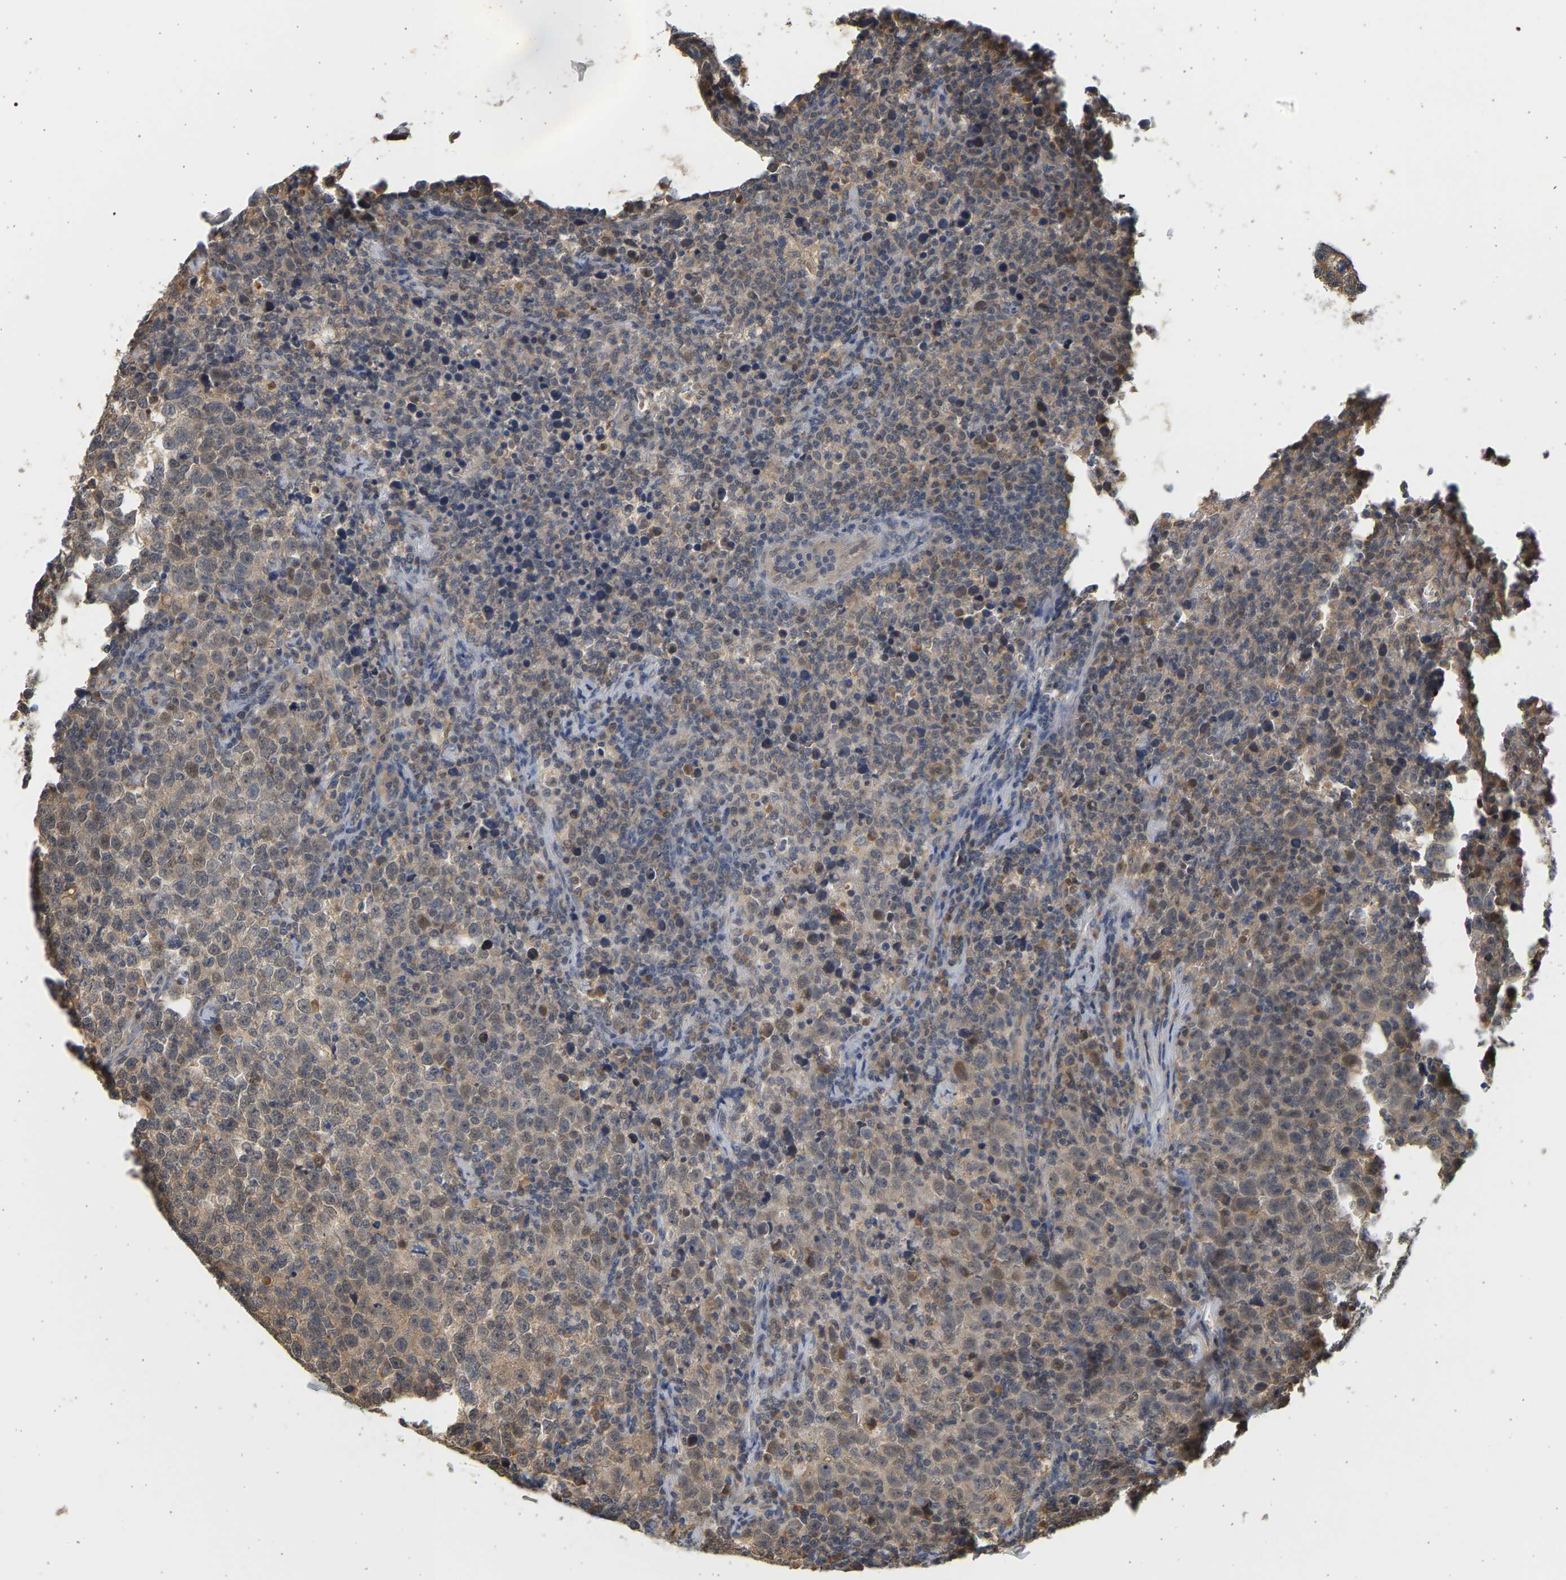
{"staining": {"intensity": "weak", "quantity": "25%-75%", "location": "cytoplasmic/membranous,nuclear"}, "tissue": "testis cancer", "cell_type": "Tumor cells", "image_type": "cancer", "snomed": [{"axis": "morphology", "description": "Seminoma, NOS"}, {"axis": "topography", "description": "Testis"}], "caption": "IHC photomicrograph of human seminoma (testis) stained for a protein (brown), which shows low levels of weak cytoplasmic/membranous and nuclear staining in about 25%-75% of tumor cells.", "gene": "B4GALT6", "patient": {"sex": "male", "age": 43}}